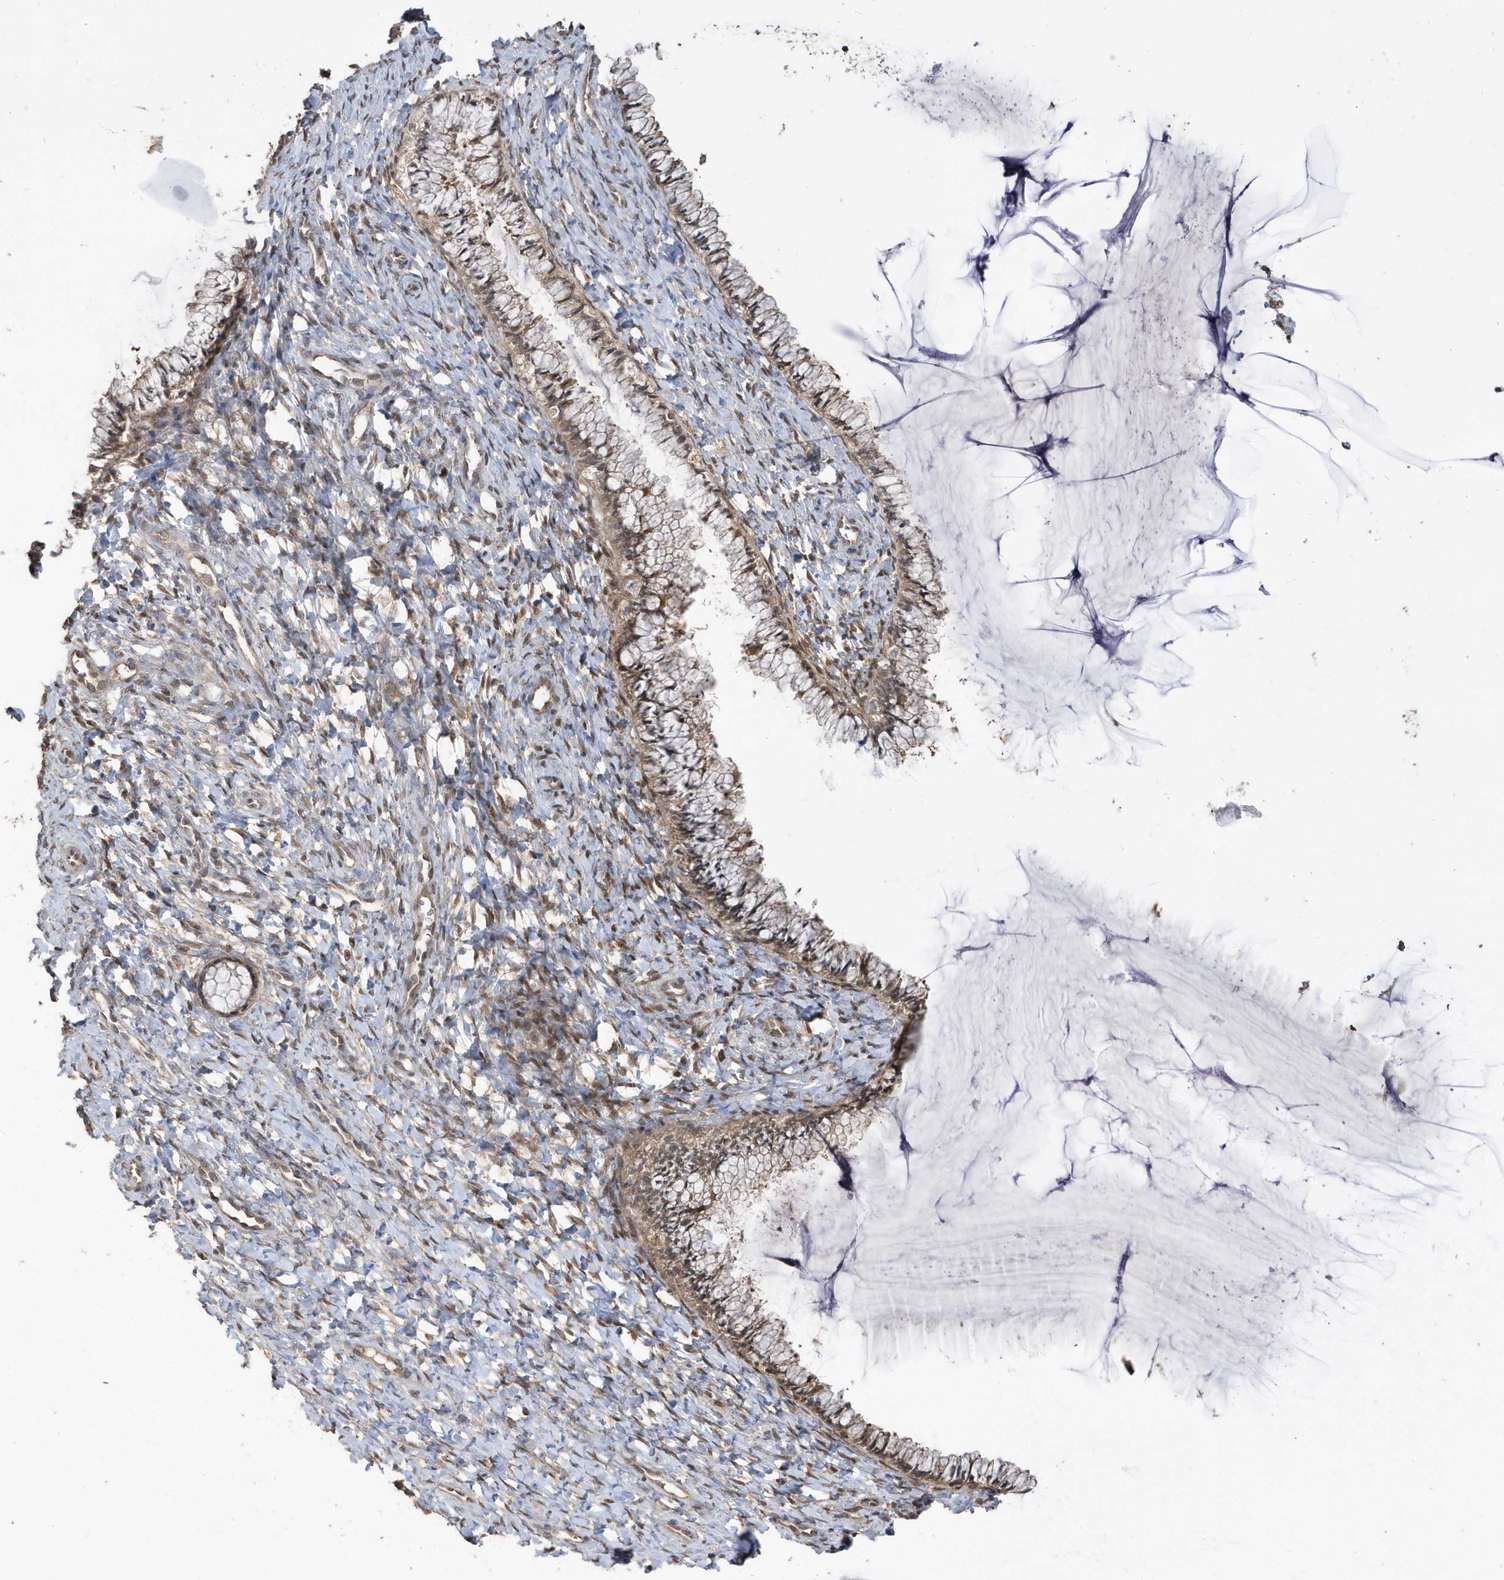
{"staining": {"intensity": "weak", "quantity": "25%-75%", "location": "cytoplasmic/membranous"}, "tissue": "cervix", "cell_type": "Glandular cells", "image_type": "normal", "snomed": [{"axis": "morphology", "description": "Normal tissue, NOS"}, {"axis": "morphology", "description": "Adenocarcinoma, NOS"}, {"axis": "topography", "description": "Cervix"}], "caption": "Cervix stained for a protein (brown) displays weak cytoplasmic/membranous positive staining in about 25%-75% of glandular cells.", "gene": "RPEL1", "patient": {"sex": "female", "age": 29}}